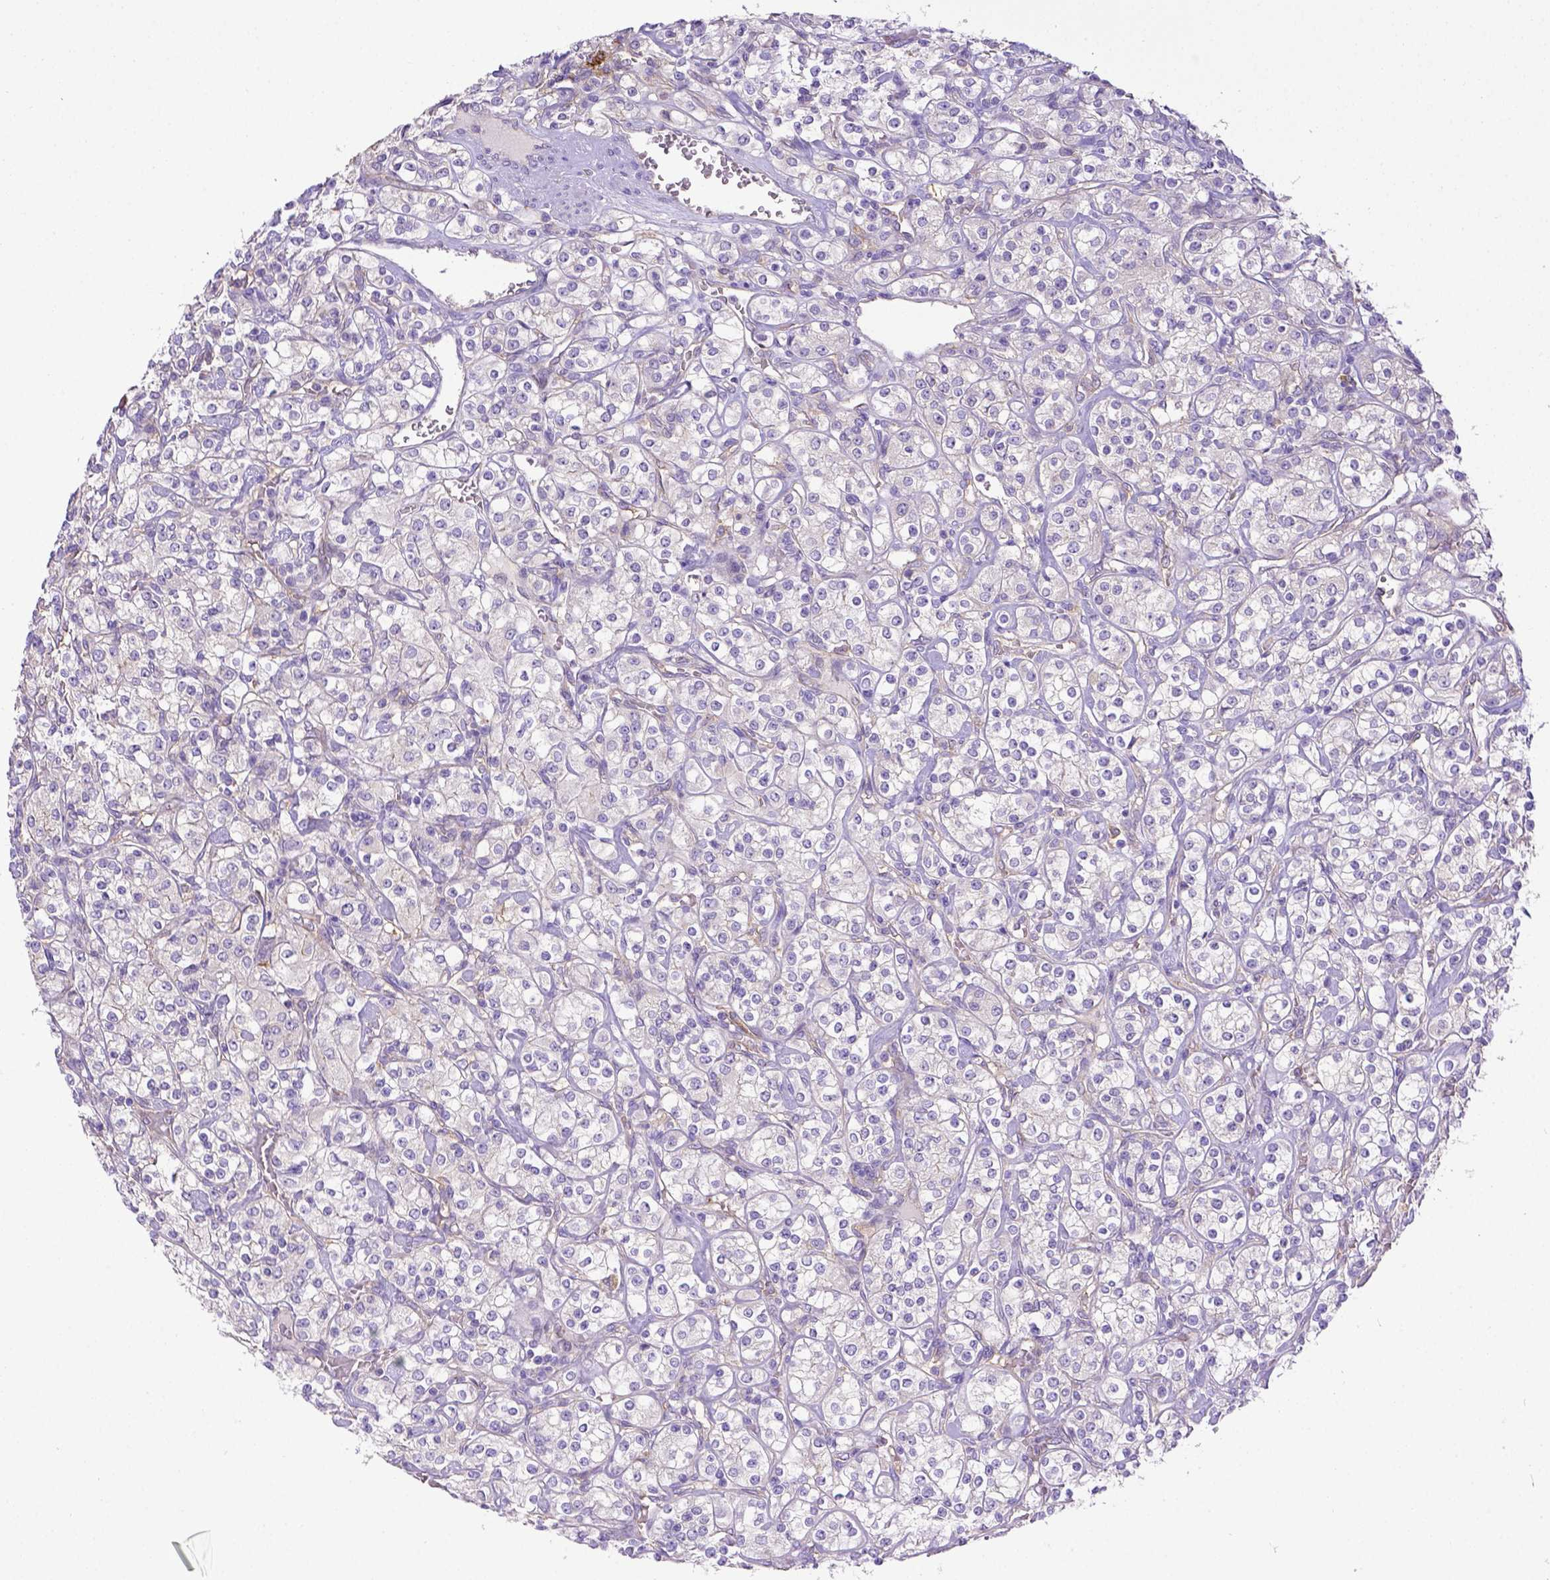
{"staining": {"intensity": "negative", "quantity": "none", "location": "none"}, "tissue": "renal cancer", "cell_type": "Tumor cells", "image_type": "cancer", "snomed": [{"axis": "morphology", "description": "Adenocarcinoma, NOS"}, {"axis": "topography", "description": "Kidney"}], "caption": "The photomicrograph demonstrates no staining of tumor cells in renal cancer (adenocarcinoma).", "gene": "CD40", "patient": {"sex": "male", "age": 77}}